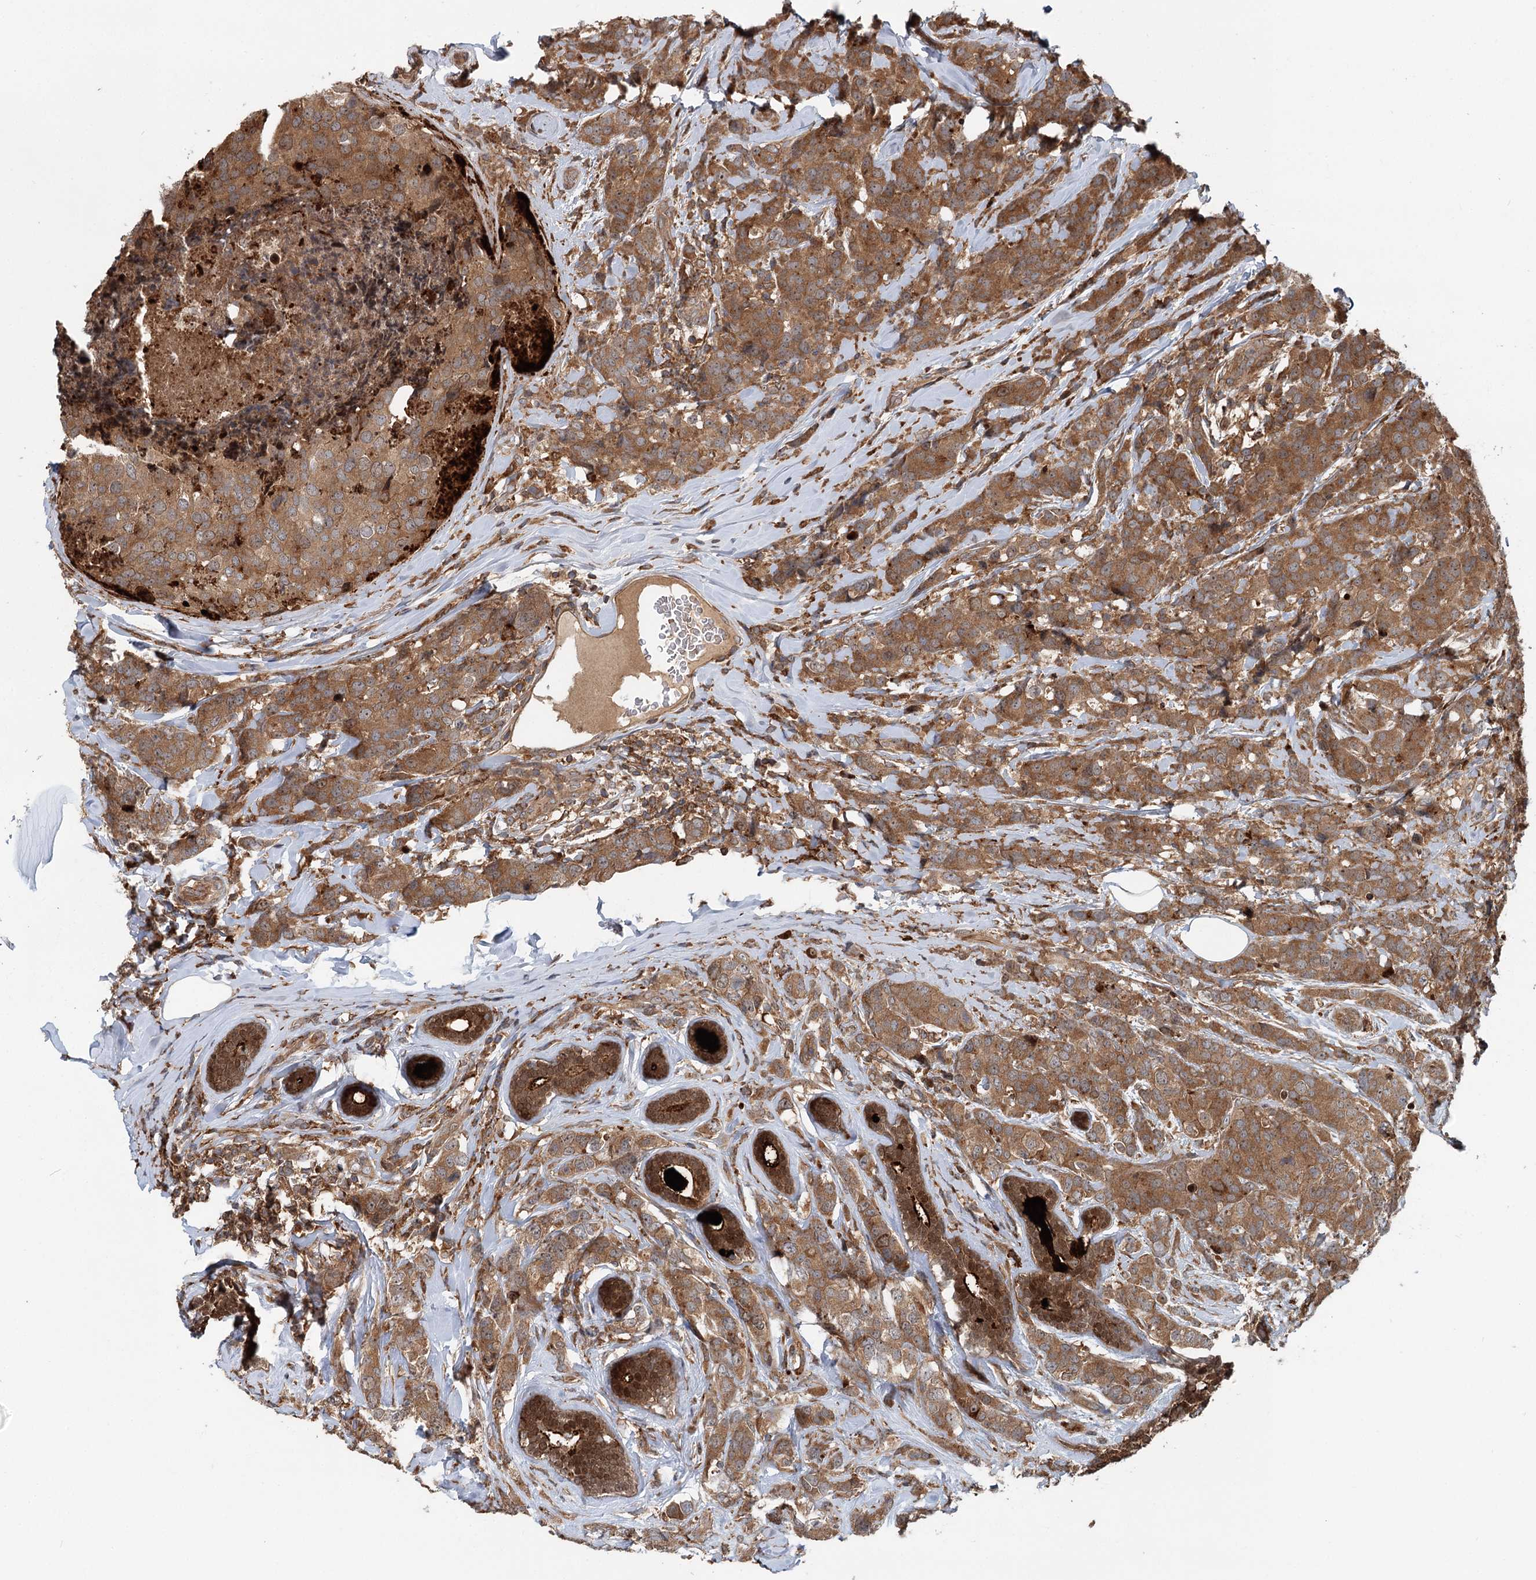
{"staining": {"intensity": "moderate", "quantity": ">75%", "location": "cytoplasmic/membranous"}, "tissue": "breast cancer", "cell_type": "Tumor cells", "image_type": "cancer", "snomed": [{"axis": "morphology", "description": "Lobular carcinoma"}, {"axis": "topography", "description": "Breast"}], "caption": "Immunohistochemical staining of human breast cancer exhibits moderate cytoplasmic/membranous protein staining in about >75% of tumor cells. The staining was performed using DAB, with brown indicating positive protein expression. Nuclei are stained blue with hematoxylin.", "gene": "RNF111", "patient": {"sex": "female", "age": 59}}